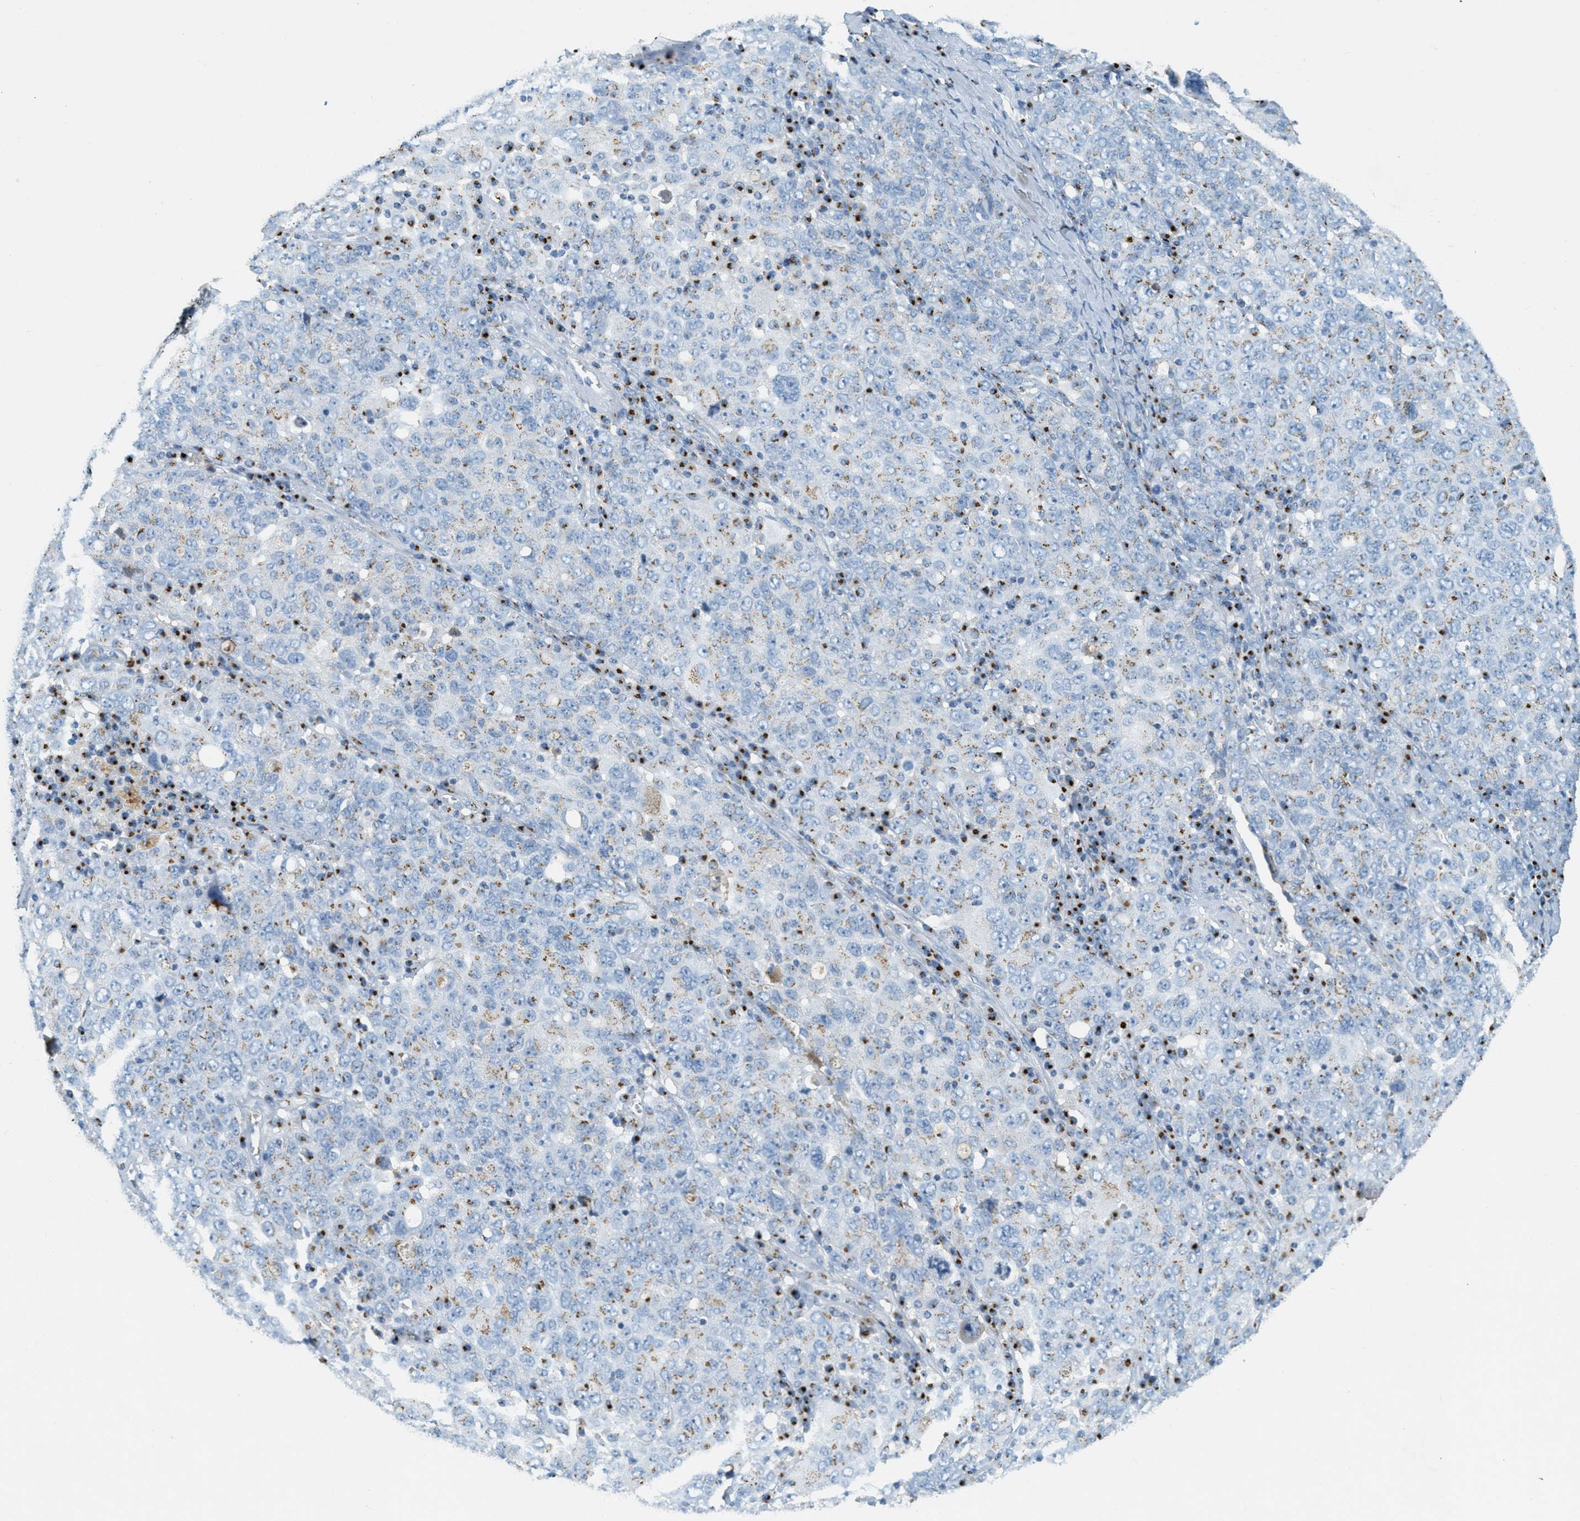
{"staining": {"intensity": "negative", "quantity": "none", "location": "none"}, "tissue": "ovarian cancer", "cell_type": "Tumor cells", "image_type": "cancer", "snomed": [{"axis": "morphology", "description": "Carcinoma, endometroid"}, {"axis": "topography", "description": "Ovary"}], "caption": "High magnification brightfield microscopy of endometroid carcinoma (ovarian) stained with DAB (3,3'-diaminobenzidine) (brown) and counterstained with hematoxylin (blue): tumor cells show no significant staining.", "gene": "ENTPD4", "patient": {"sex": "female", "age": 62}}